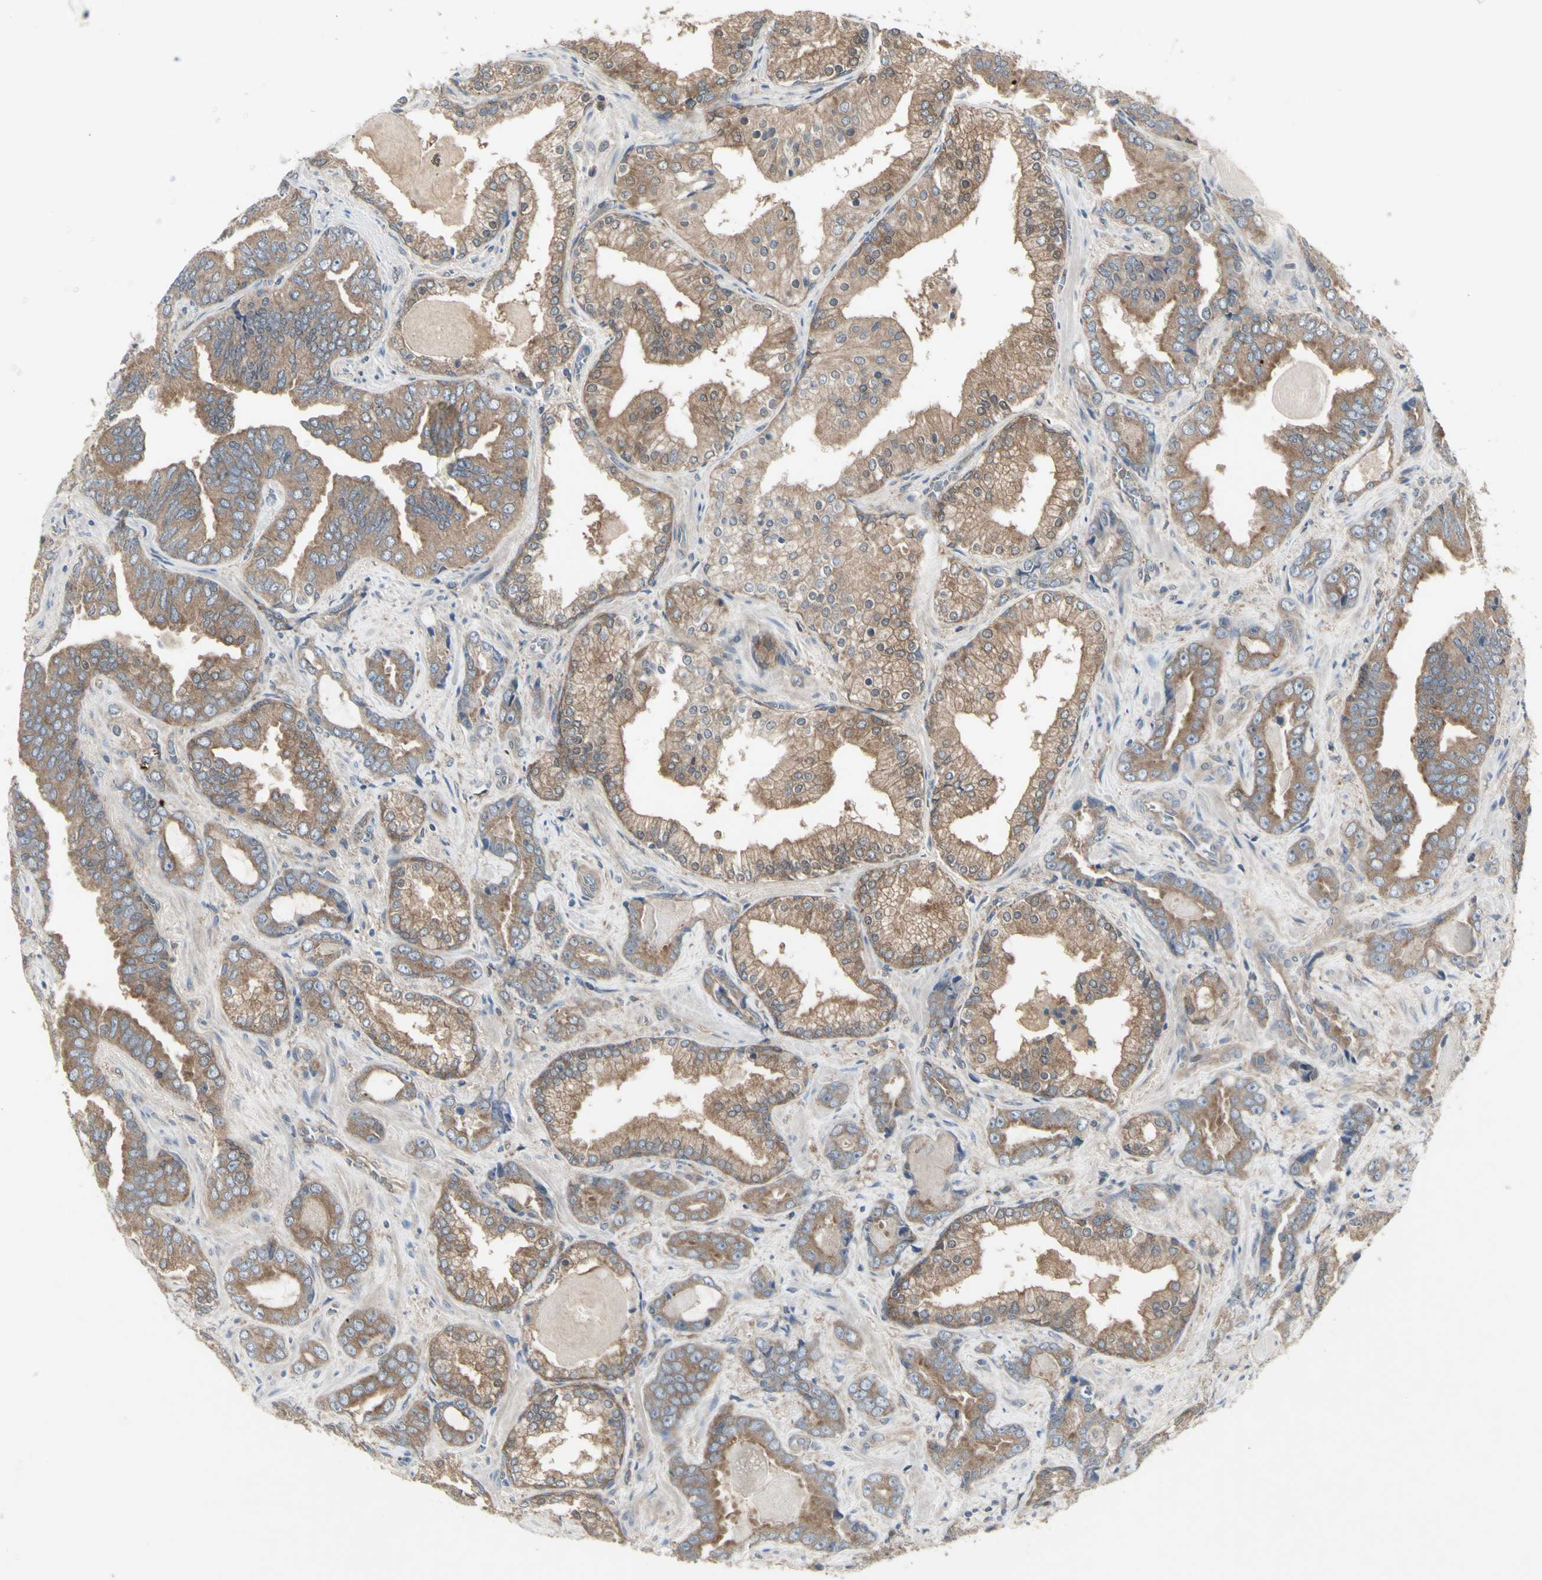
{"staining": {"intensity": "moderate", "quantity": ">75%", "location": "cytoplasmic/membranous"}, "tissue": "prostate cancer", "cell_type": "Tumor cells", "image_type": "cancer", "snomed": [{"axis": "morphology", "description": "Adenocarcinoma, Low grade"}, {"axis": "topography", "description": "Prostate"}], "caption": "A histopathology image showing moderate cytoplasmic/membranous expression in about >75% of tumor cells in low-grade adenocarcinoma (prostate), as visualized by brown immunohistochemical staining.", "gene": "CHURC1-FNTB", "patient": {"sex": "male", "age": 60}}